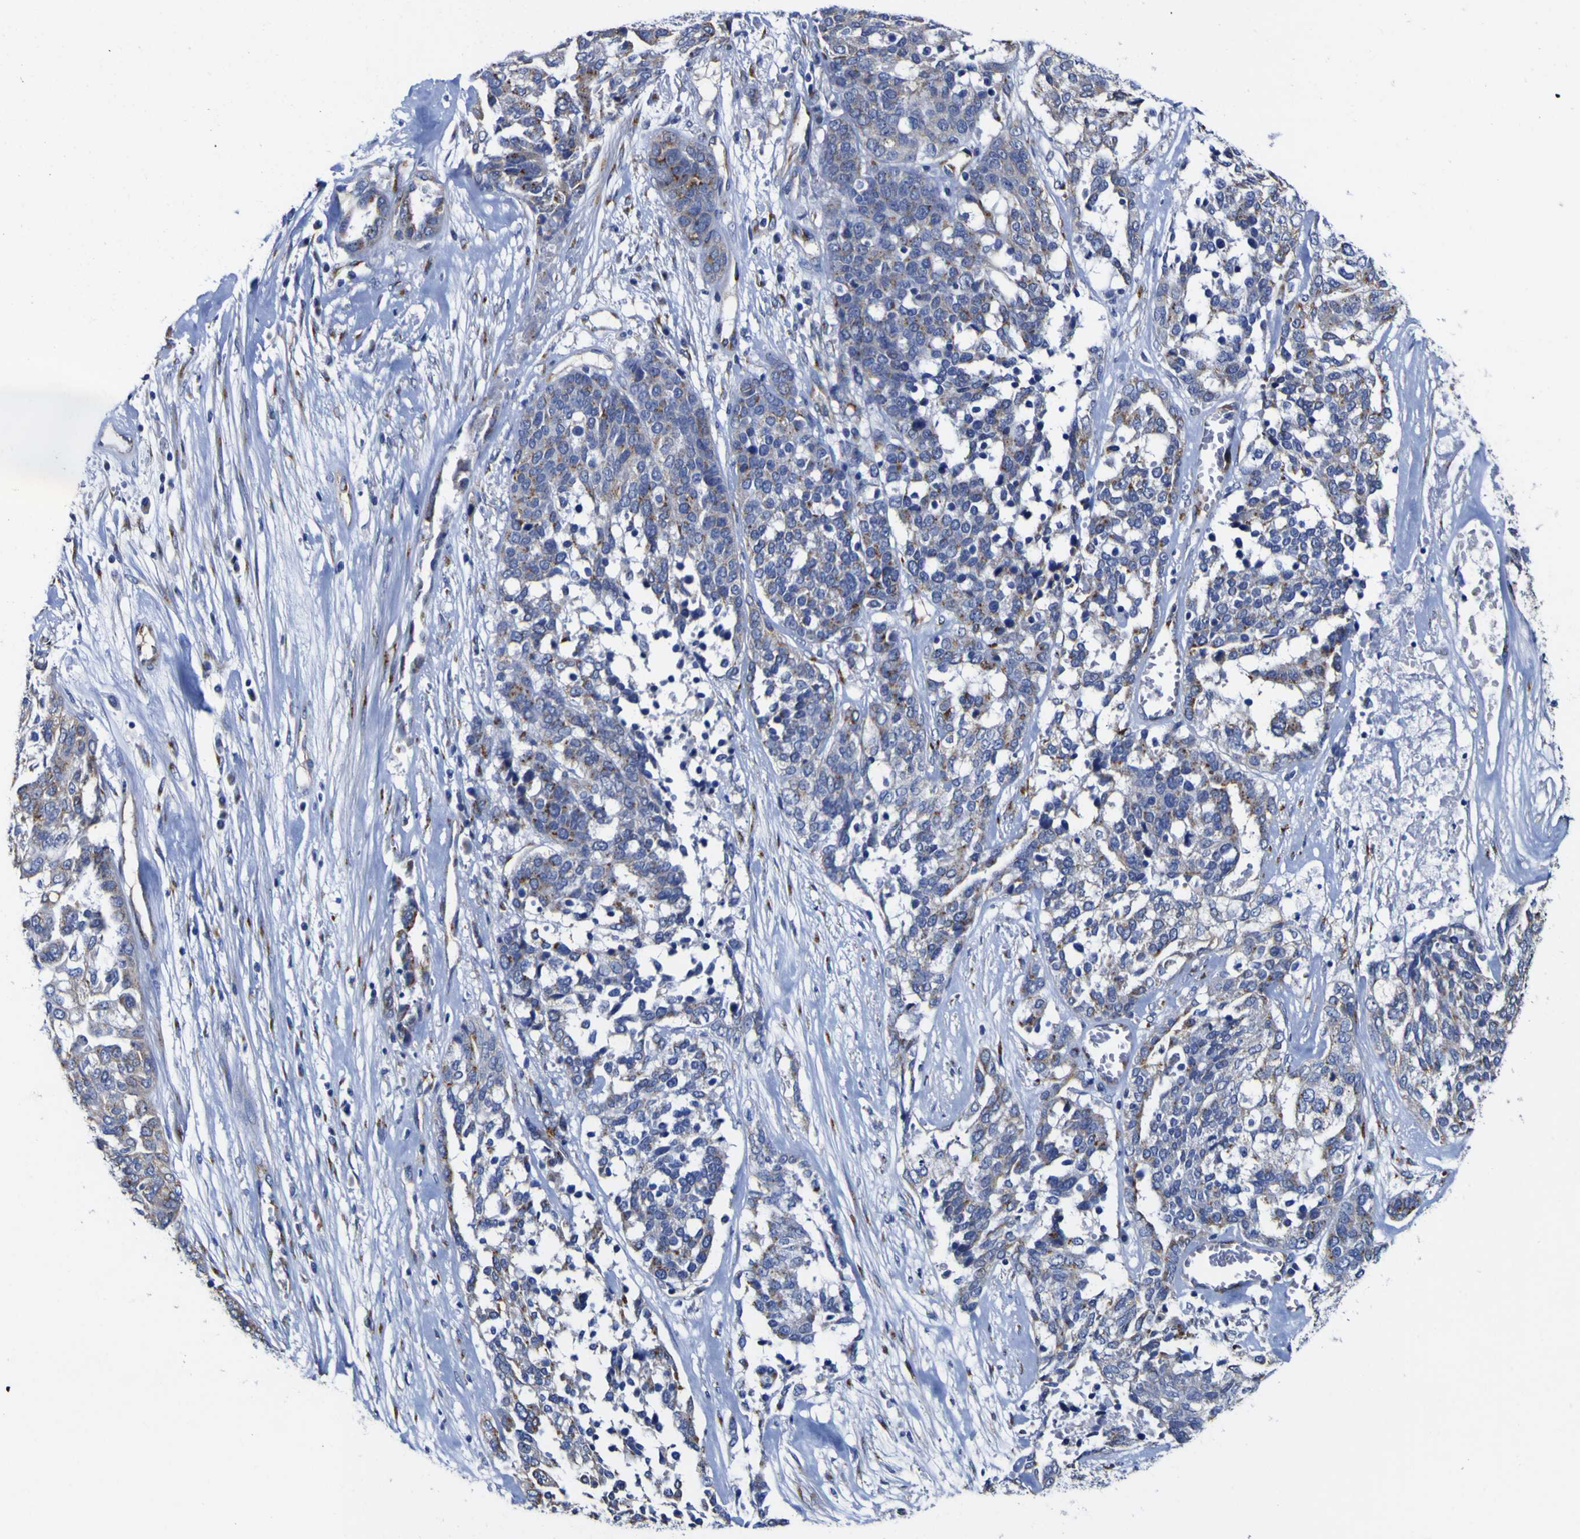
{"staining": {"intensity": "moderate", "quantity": "<25%", "location": "cytoplasmic/membranous"}, "tissue": "ovarian cancer", "cell_type": "Tumor cells", "image_type": "cancer", "snomed": [{"axis": "morphology", "description": "Cystadenocarcinoma, serous, NOS"}, {"axis": "topography", "description": "Ovary"}], "caption": "Protein expression analysis of human ovarian cancer (serous cystadenocarcinoma) reveals moderate cytoplasmic/membranous expression in approximately <25% of tumor cells. (DAB (3,3'-diaminobenzidine) = brown stain, brightfield microscopy at high magnification).", "gene": "GOLM1", "patient": {"sex": "female", "age": 44}}